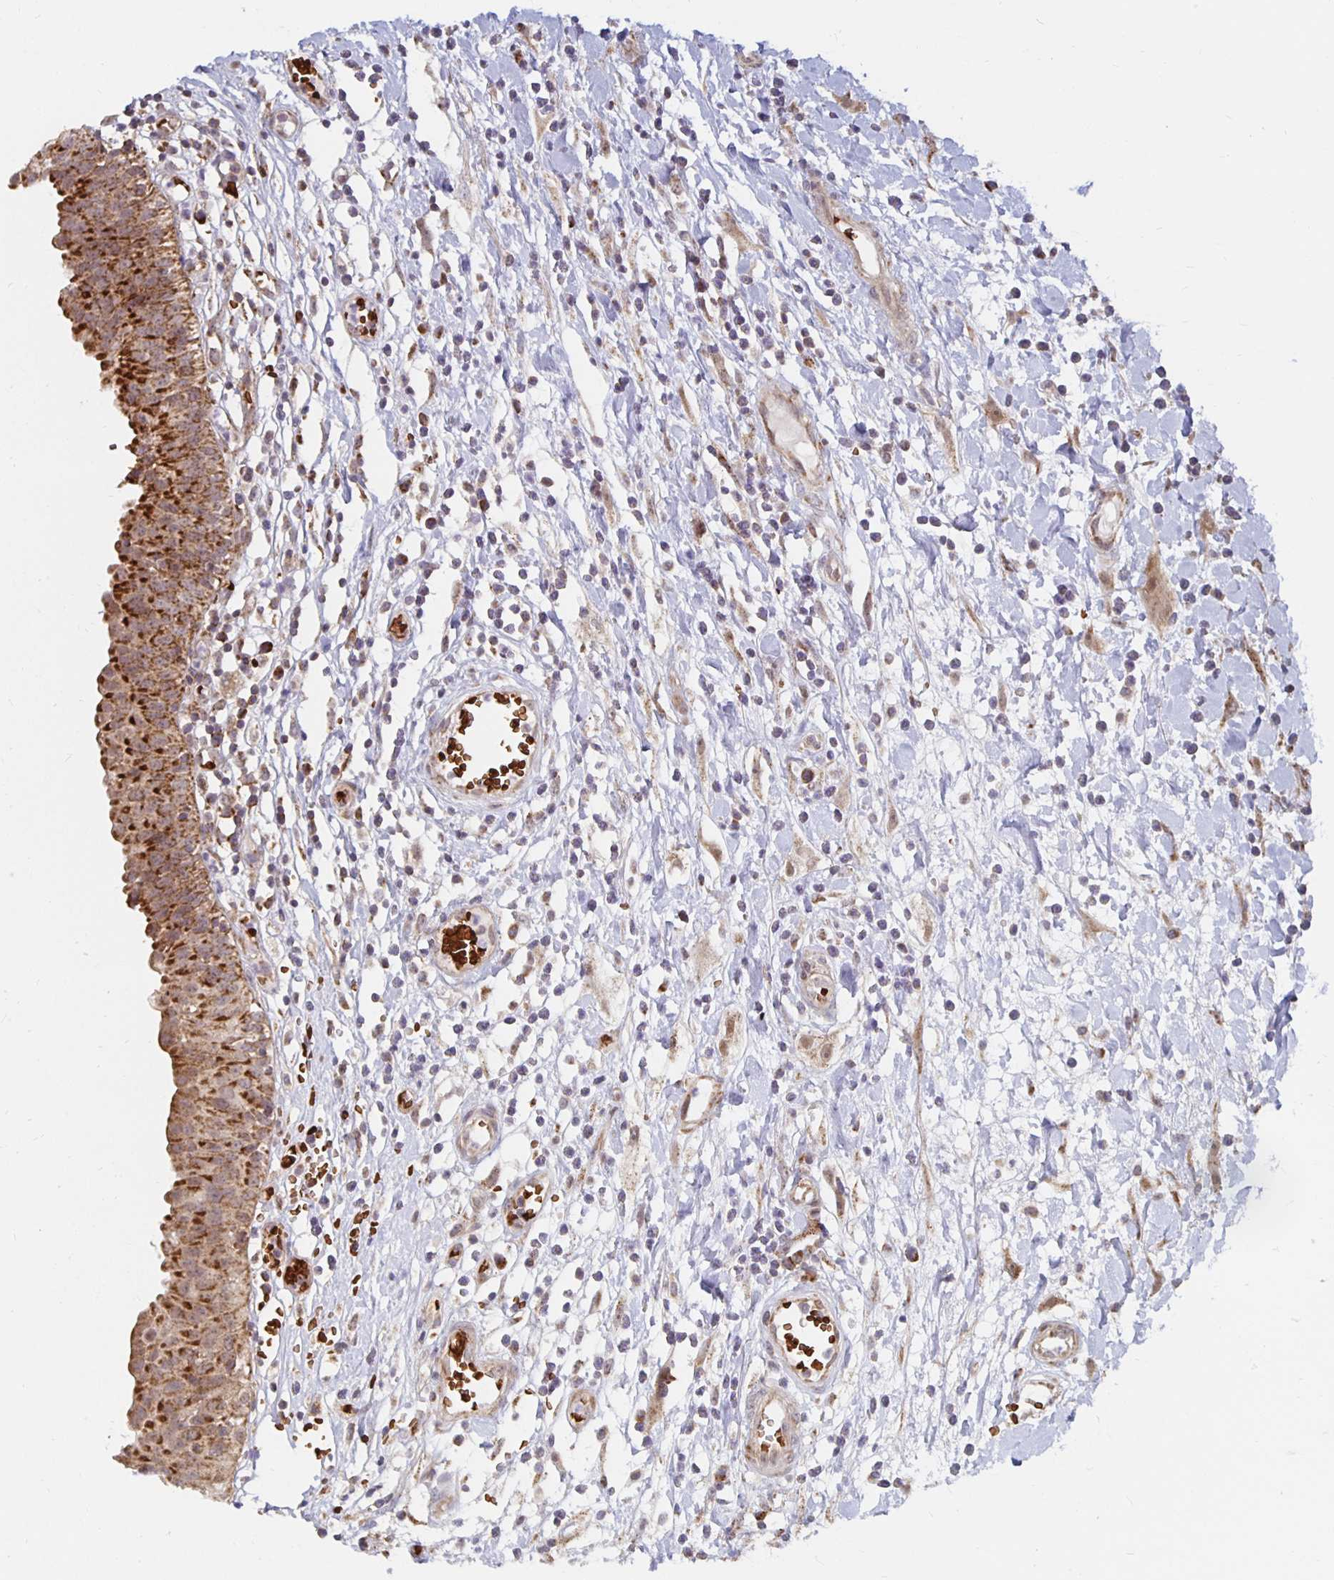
{"staining": {"intensity": "strong", "quantity": ">75%", "location": "cytoplasmic/membranous"}, "tissue": "urinary bladder", "cell_type": "Urothelial cells", "image_type": "normal", "snomed": [{"axis": "morphology", "description": "Normal tissue, NOS"}, {"axis": "topography", "description": "Urinary bladder"}], "caption": "Immunohistochemical staining of benign human urinary bladder reveals strong cytoplasmic/membranous protein expression in approximately >75% of urothelial cells.", "gene": "MRPL28", "patient": {"sex": "male", "age": 64}}